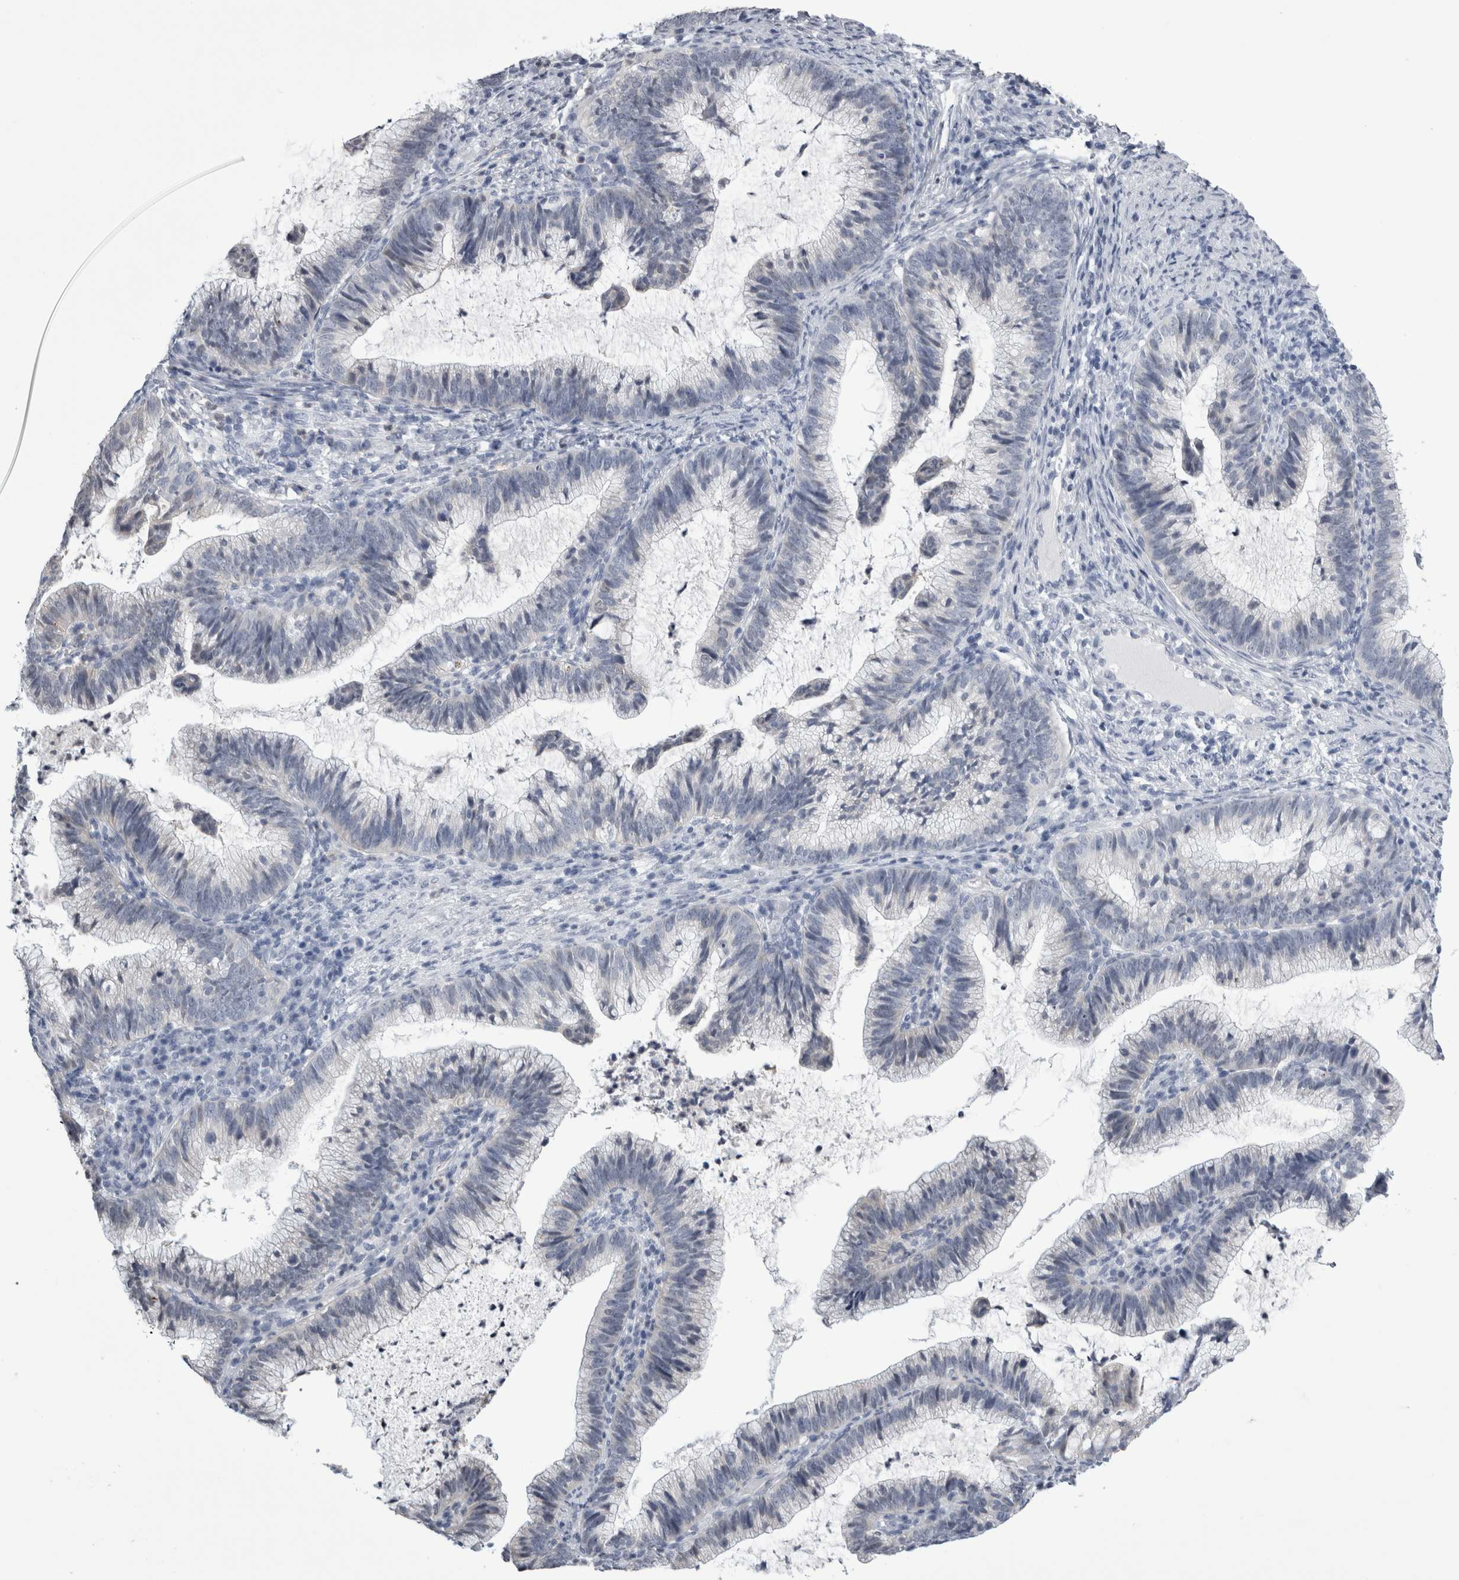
{"staining": {"intensity": "negative", "quantity": "none", "location": "none"}, "tissue": "cervical cancer", "cell_type": "Tumor cells", "image_type": "cancer", "snomed": [{"axis": "morphology", "description": "Adenocarcinoma, NOS"}, {"axis": "topography", "description": "Cervix"}], "caption": "A high-resolution micrograph shows IHC staining of cervical cancer (adenocarcinoma), which demonstrates no significant positivity in tumor cells.", "gene": "ALDH8A1", "patient": {"sex": "female", "age": 36}}